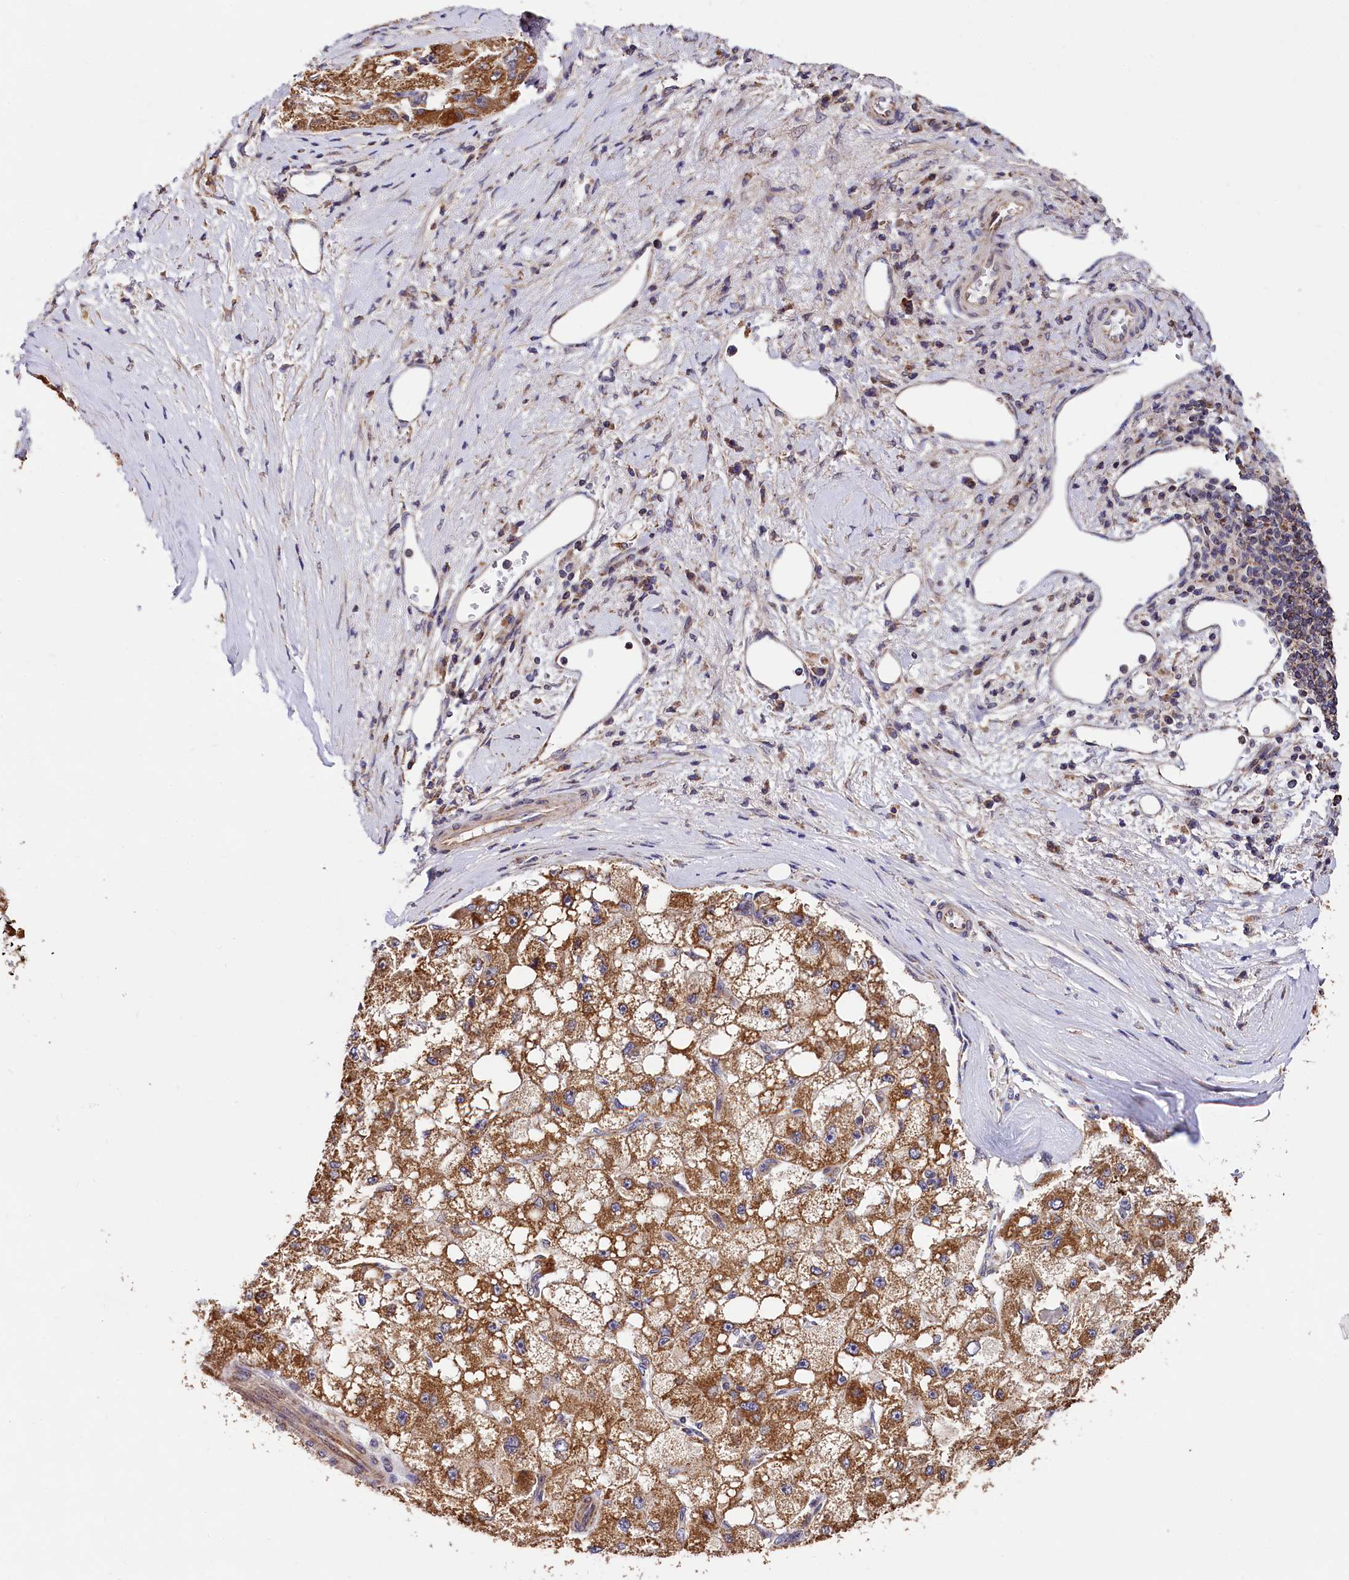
{"staining": {"intensity": "moderate", "quantity": ">75%", "location": "cytoplasmic/membranous"}, "tissue": "liver cancer", "cell_type": "Tumor cells", "image_type": "cancer", "snomed": [{"axis": "morphology", "description": "Carcinoma, Hepatocellular, NOS"}, {"axis": "topography", "description": "Liver"}], "caption": "Immunohistochemical staining of liver hepatocellular carcinoma demonstrates medium levels of moderate cytoplasmic/membranous protein expression in about >75% of tumor cells.", "gene": "SPRYD3", "patient": {"sex": "male", "age": 80}}